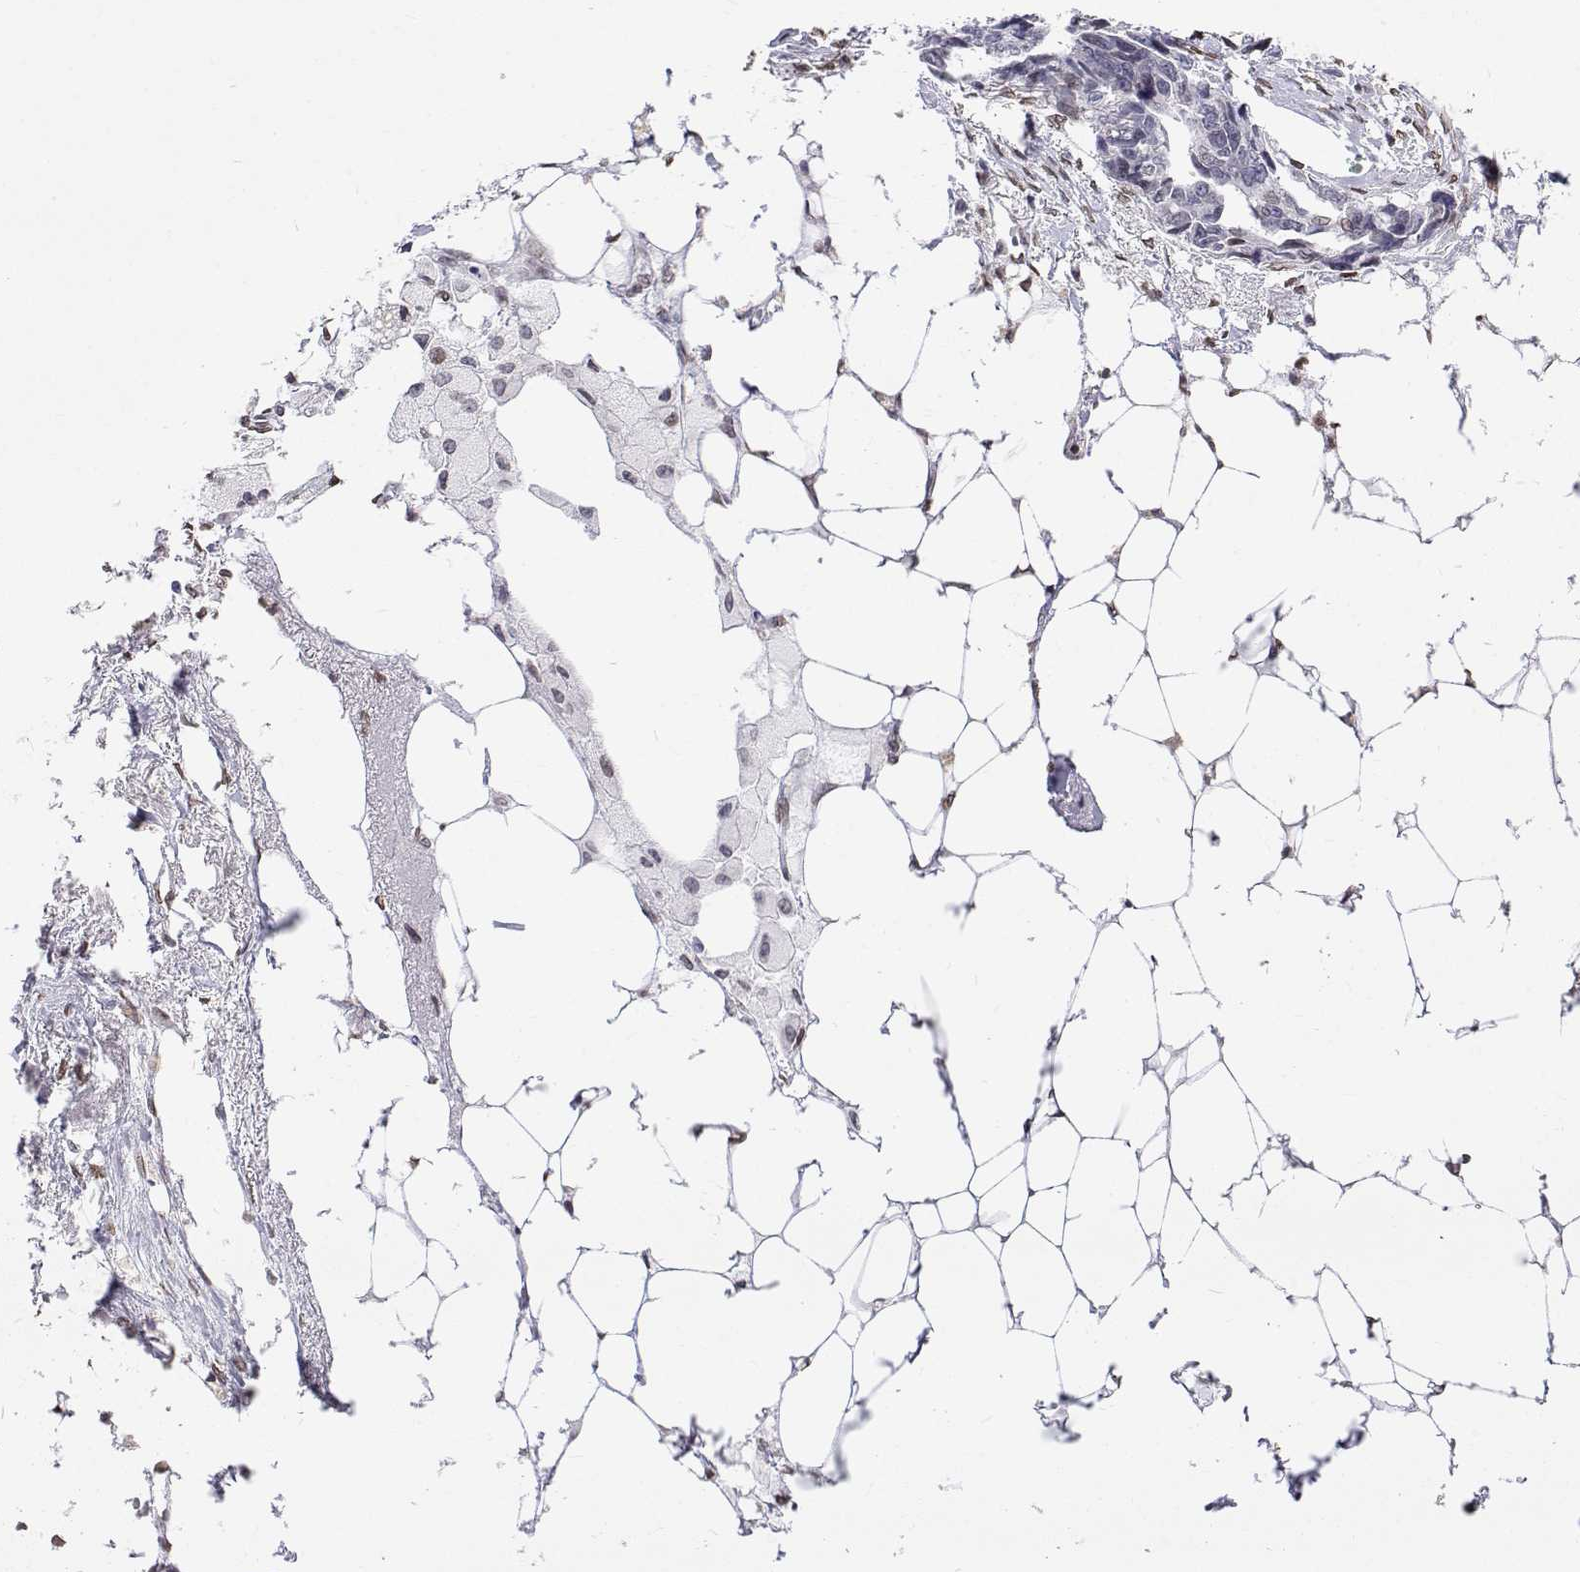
{"staining": {"intensity": "negative", "quantity": "none", "location": "none"}, "tissue": "ovarian cancer", "cell_type": "Tumor cells", "image_type": "cancer", "snomed": [{"axis": "morphology", "description": "Cystadenocarcinoma, serous, NOS"}, {"axis": "topography", "description": "Ovary"}], "caption": "This is an immunohistochemistry micrograph of human ovarian cancer (serous cystadenocarcinoma). There is no positivity in tumor cells.", "gene": "ZNF532", "patient": {"sex": "female", "age": 69}}